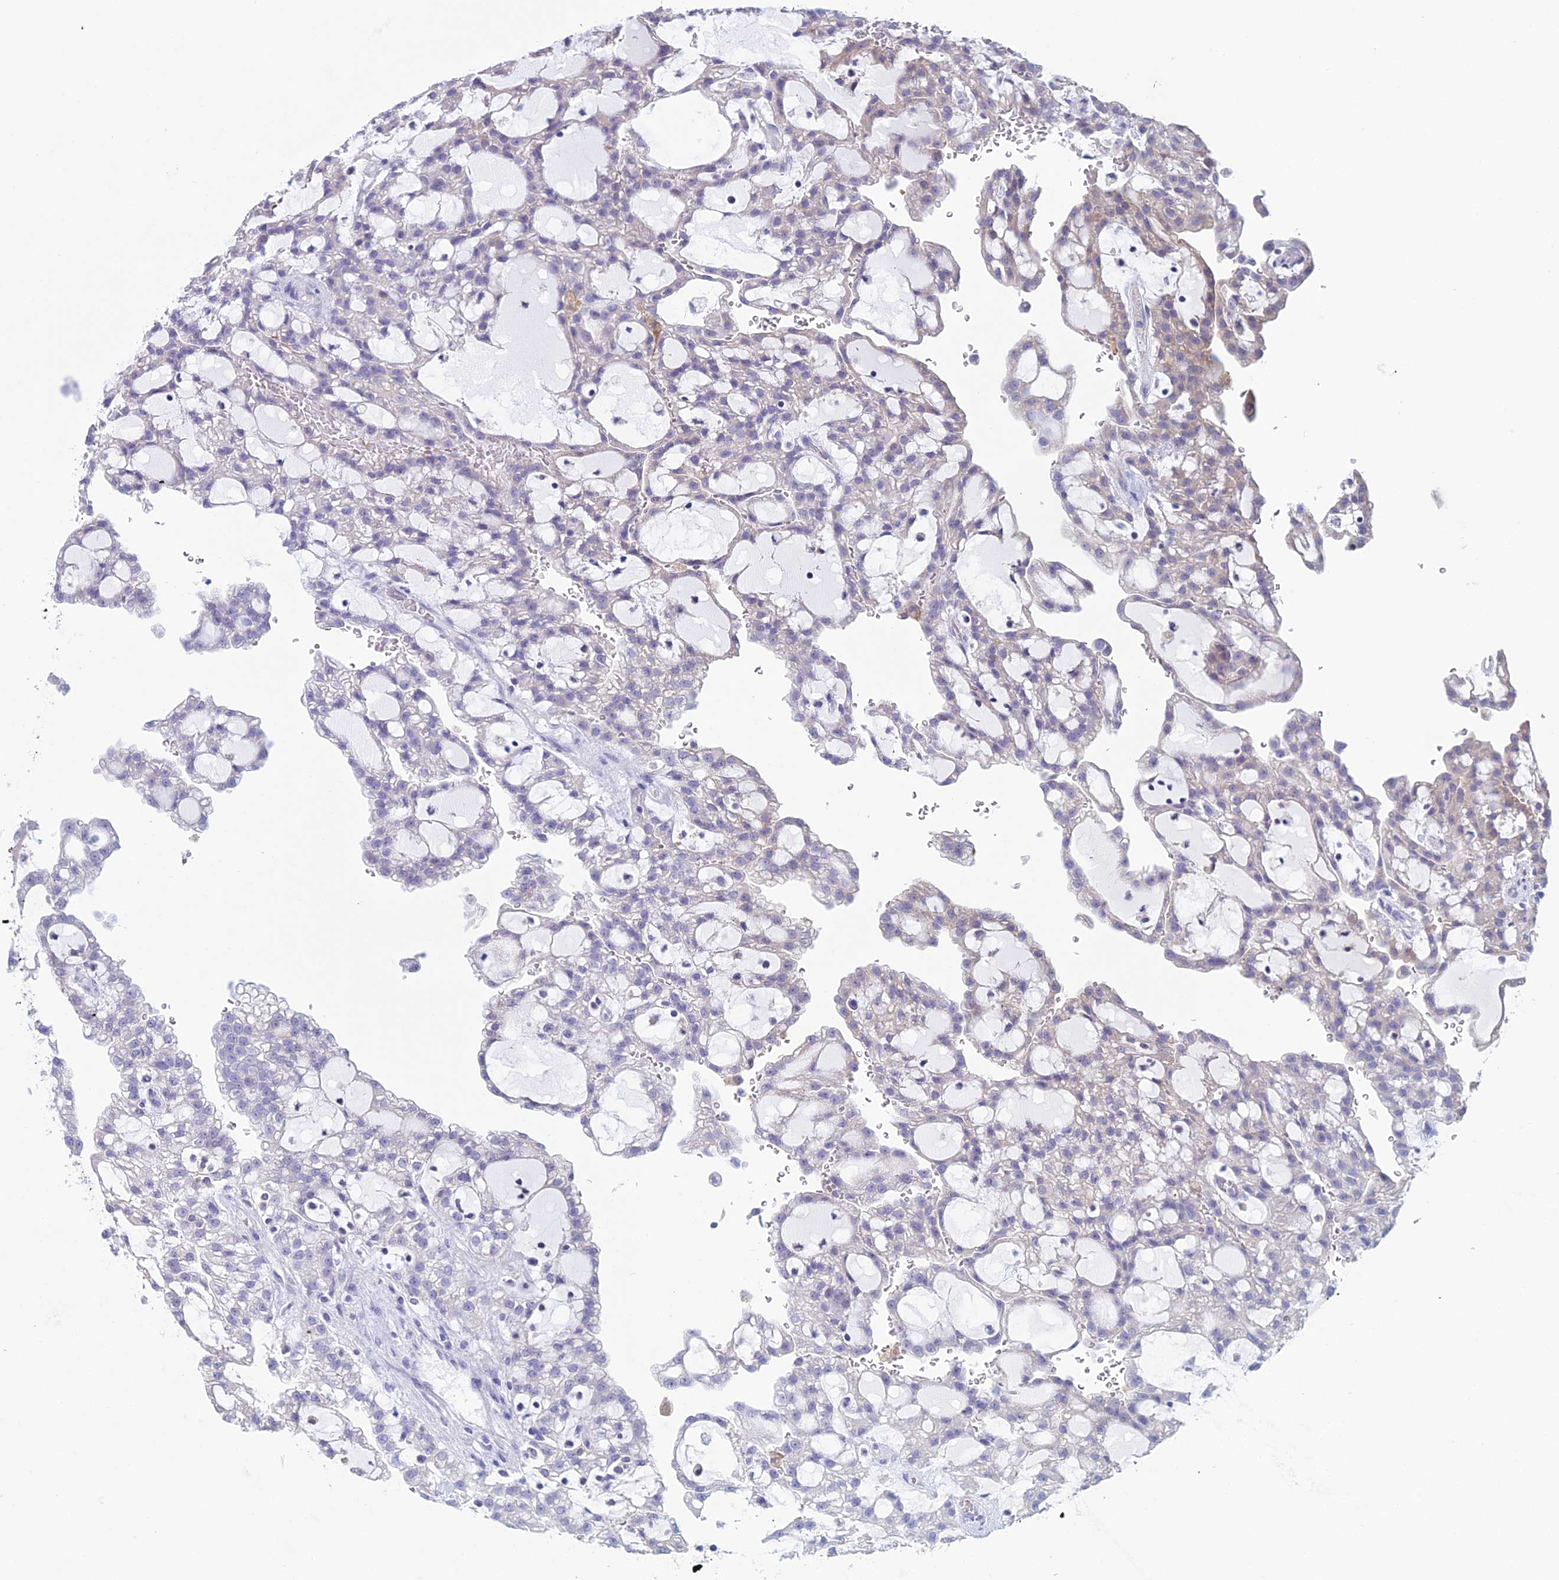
{"staining": {"intensity": "weak", "quantity": "<25%", "location": "cytoplasmic/membranous"}, "tissue": "renal cancer", "cell_type": "Tumor cells", "image_type": "cancer", "snomed": [{"axis": "morphology", "description": "Adenocarcinoma, NOS"}, {"axis": "topography", "description": "Kidney"}], "caption": "DAB (3,3'-diaminobenzidine) immunohistochemical staining of adenocarcinoma (renal) reveals no significant staining in tumor cells.", "gene": "KCNK17", "patient": {"sex": "male", "age": 63}}